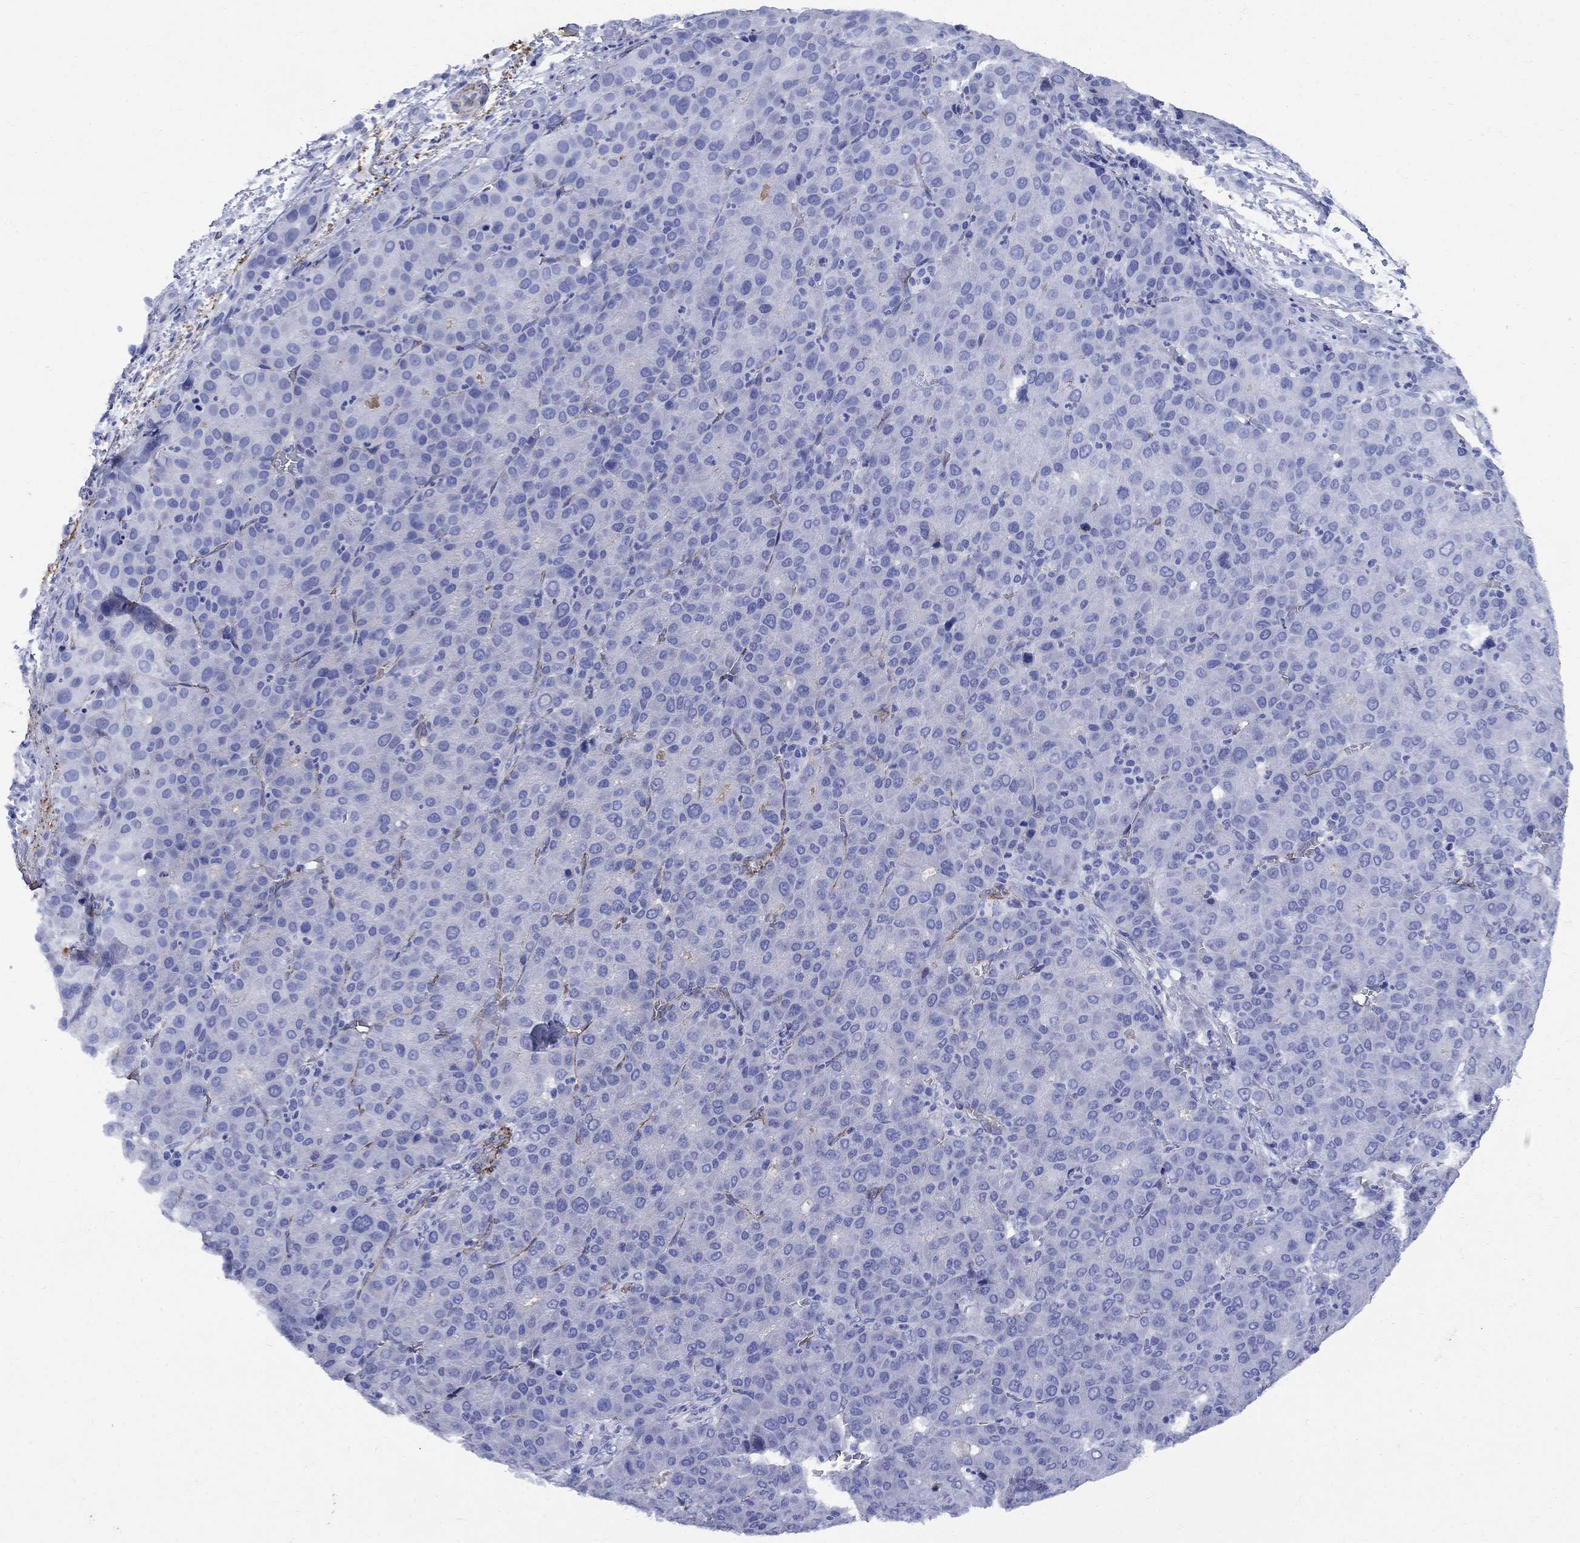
{"staining": {"intensity": "negative", "quantity": "none", "location": "none"}, "tissue": "liver cancer", "cell_type": "Tumor cells", "image_type": "cancer", "snomed": [{"axis": "morphology", "description": "Carcinoma, Hepatocellular, NOS"}, {"axis": "topography", "description": "Liver"}], "caption": "High power microscopy micrograph of an IHC histopathology image of liver cancer (hepatocellular carcinoma), revealing no significant positivity in tumor cells. (IHC, brightfield microscopy, high magnification).", "gene": "VTN", "patient": {"sex": "male", "age": 65}}